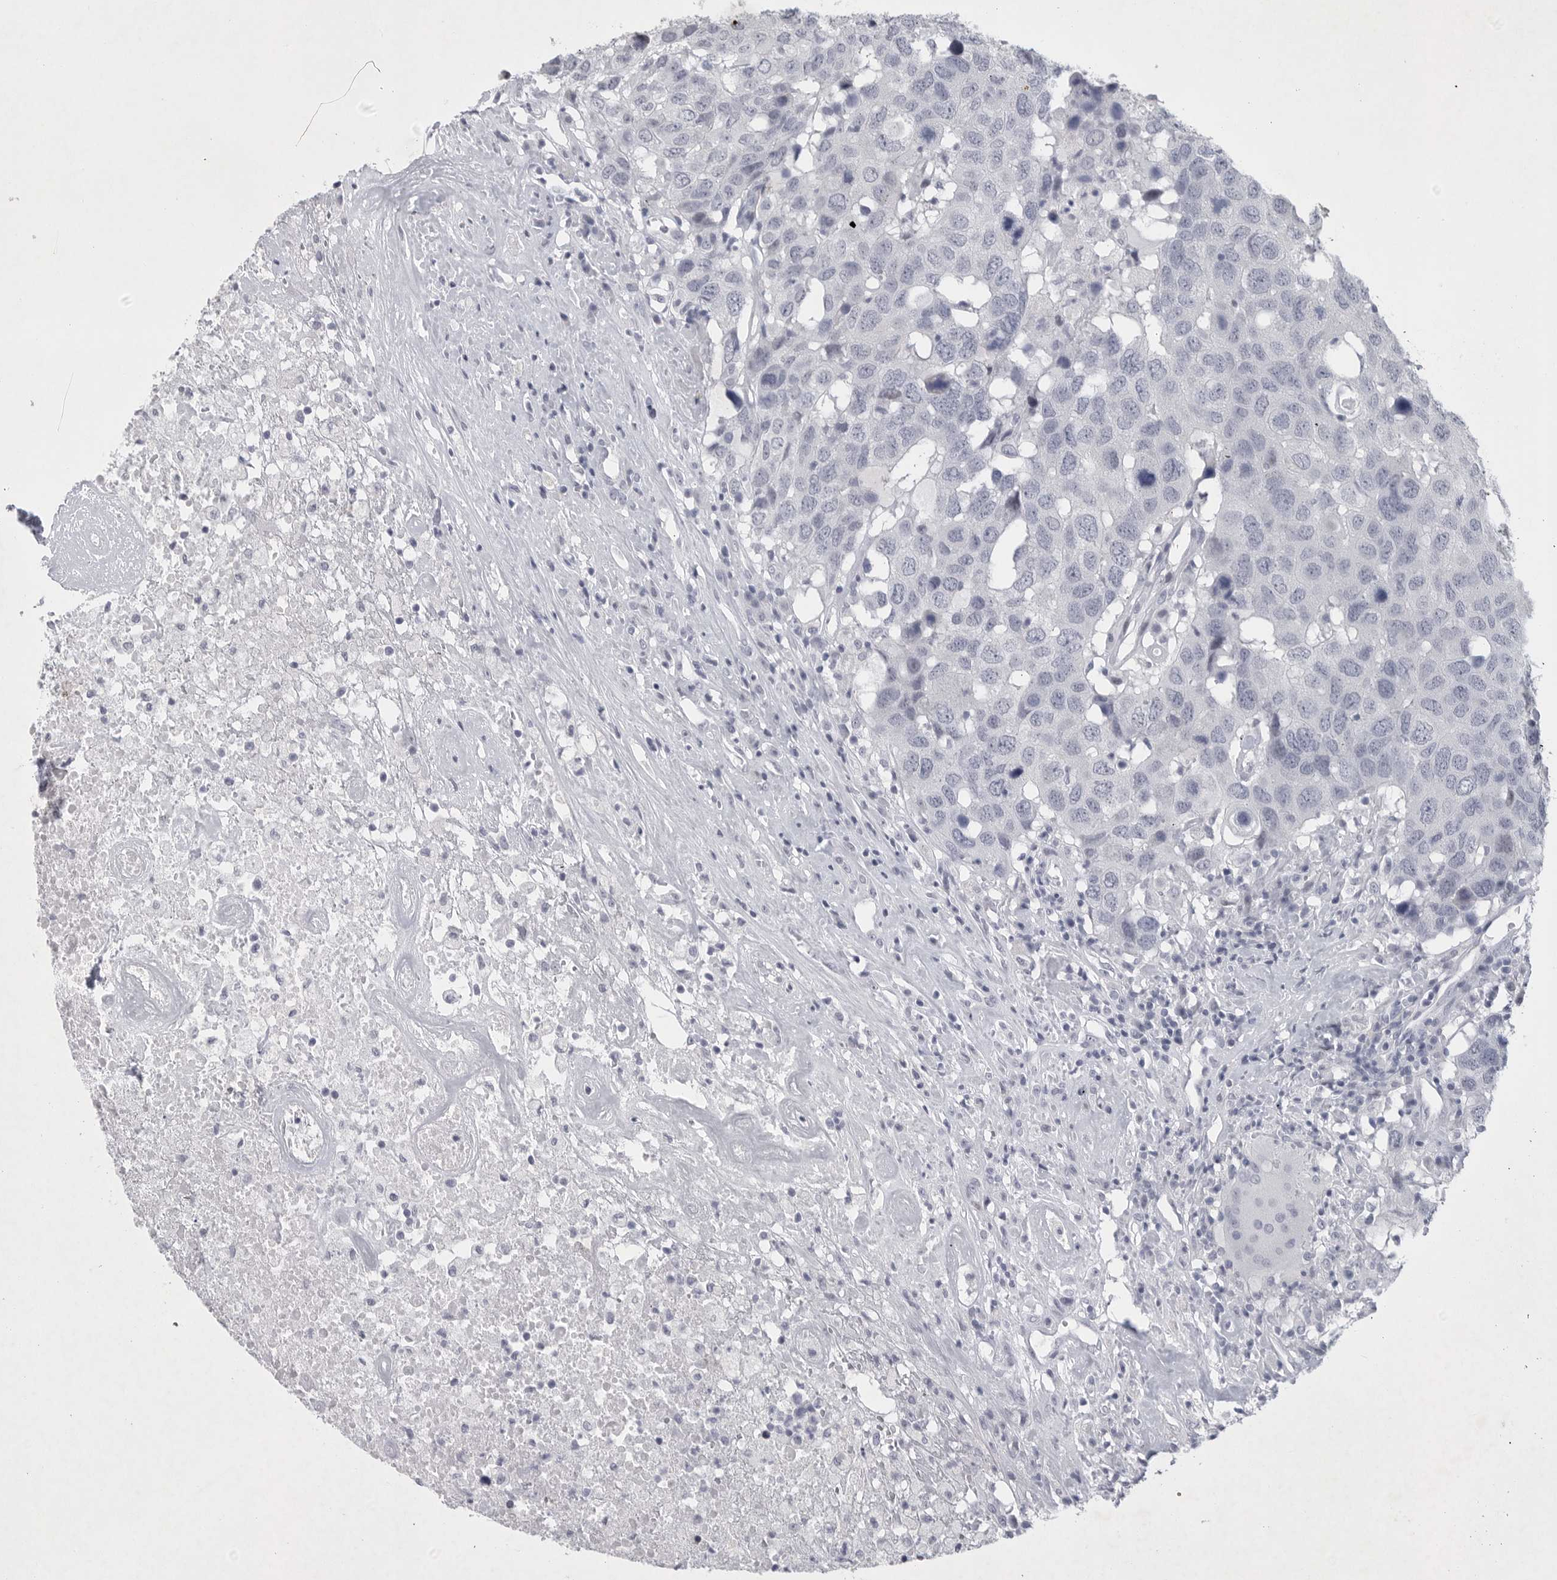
{"staining": {"intensity": "negative", "quantity": "none", "location": "none"}, "tissue": "head and neck cancer", "cell_type": "Tumor cells", "image_type": "cancer", "snomed": [{"axis": "morphology", "description": "Squamous cell carcinoma, NOS"}, {"axis": "topography", "description": "Head-Neck"}], "caption": "This photomicrograph is of head and neck cancer (squamous cell carcinoma) stained with IHC to label a protein in brown with the nuclei are counter-stained blue. There is no staining in tumor cells.", "gene": "TNR", "patient": {"sex": "male", "age": 66}}